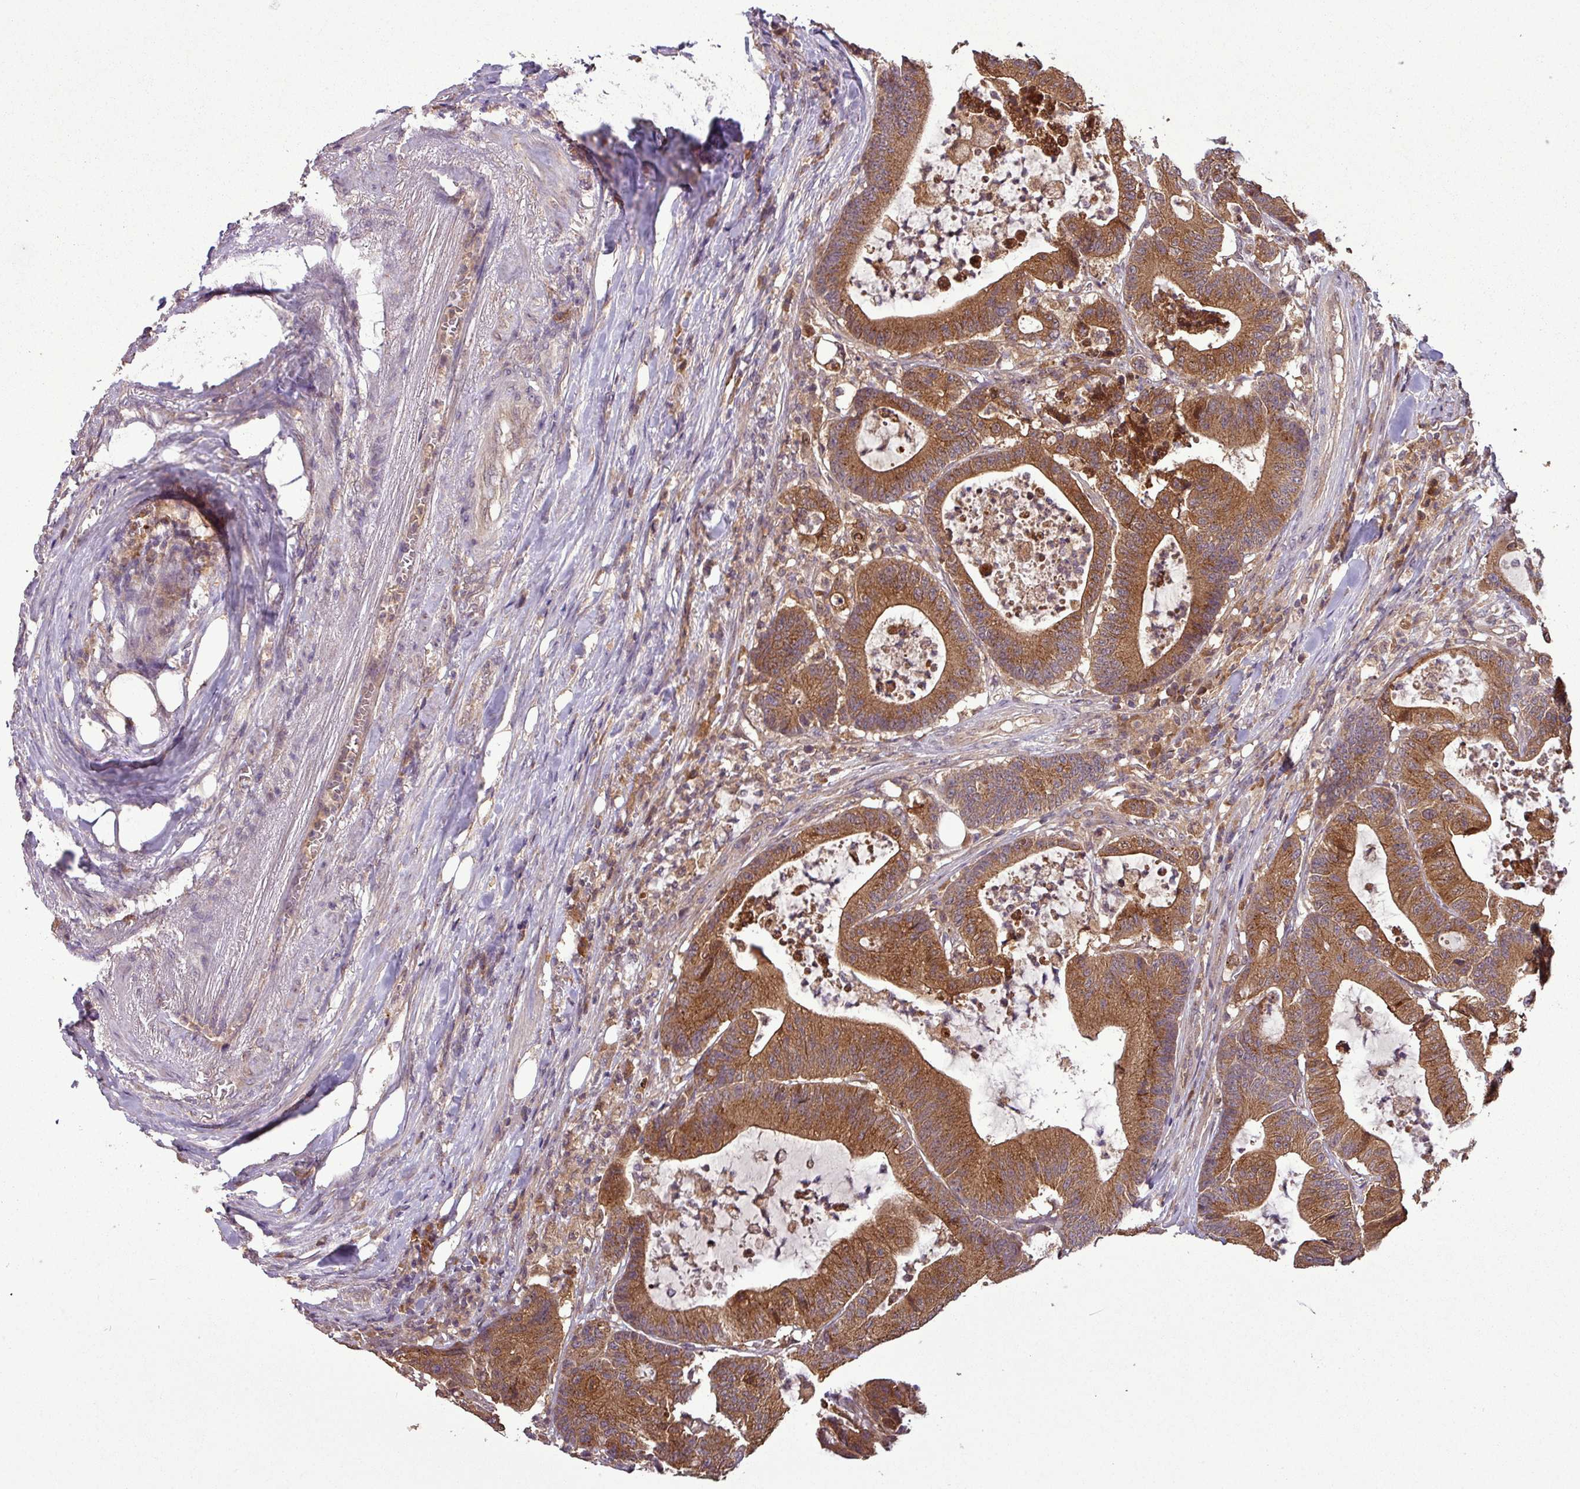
{"staining": {"intensity": "strong", "quantity": ">75%", "location": "cytoplasmic/membranous"}, "tissue": "colorectal cancer", "cell_type": "Tumor cells", "image_type": "cancer", "snomed": [{"axis": "morphology", "description": "Adenocarcinoma, NOS"}, {"axis": "topography", "description": "Colon"}], "caption": "An immunohistochemistry micrograph of tumor tissue is shown. Protein staining in brown labels strong cytoplasmic/membranous positivity in adenocarcinoma (colorectal) within tumor cells.", "gene": "NT5C3A", "patient": {"sex": "female", "age": 84}}